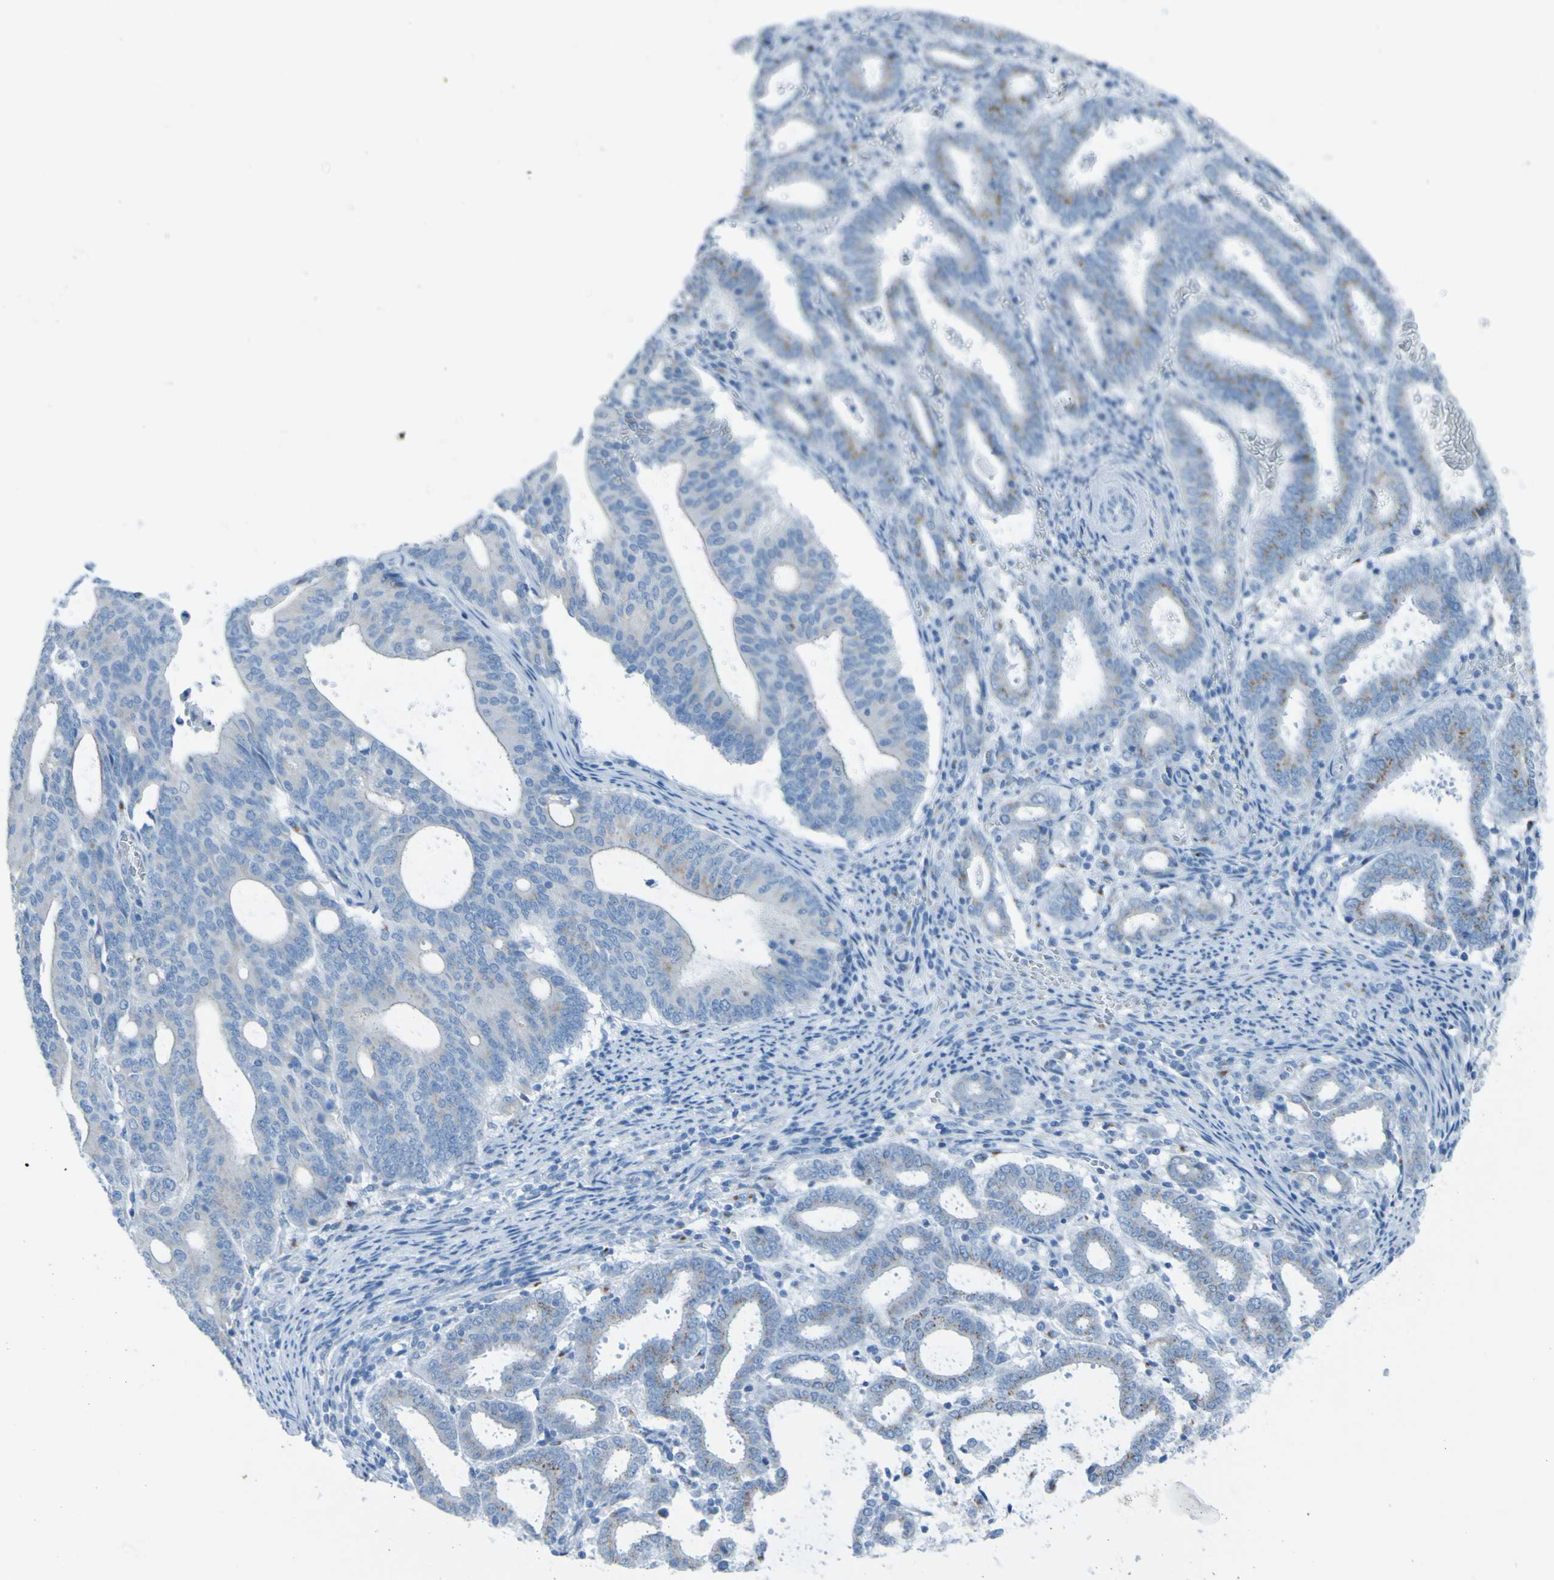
{"staining": {"intensity": "moderate", "quantity": "<25%", "location": "cytoplasmic/membranous"}, "tissue": "endometrial cancer", "cell_type": "Tumor cells", "image_type": "cancer", "snomed": [{"axis": "morphology", "description": "Adenocarcinoma, NOS"}, {"axis": "topography", "description": "Uterus"}], "caption": "Endometrial cancer tissue demonstrates moderate cytoplasmic/membranous expression in approximately <25% of tumor cells The protein of interest is shown in brown color, while the nuclei are stained blue.", "gene": "ACMSD", "patient": {"sex": "female", "age": 83}}